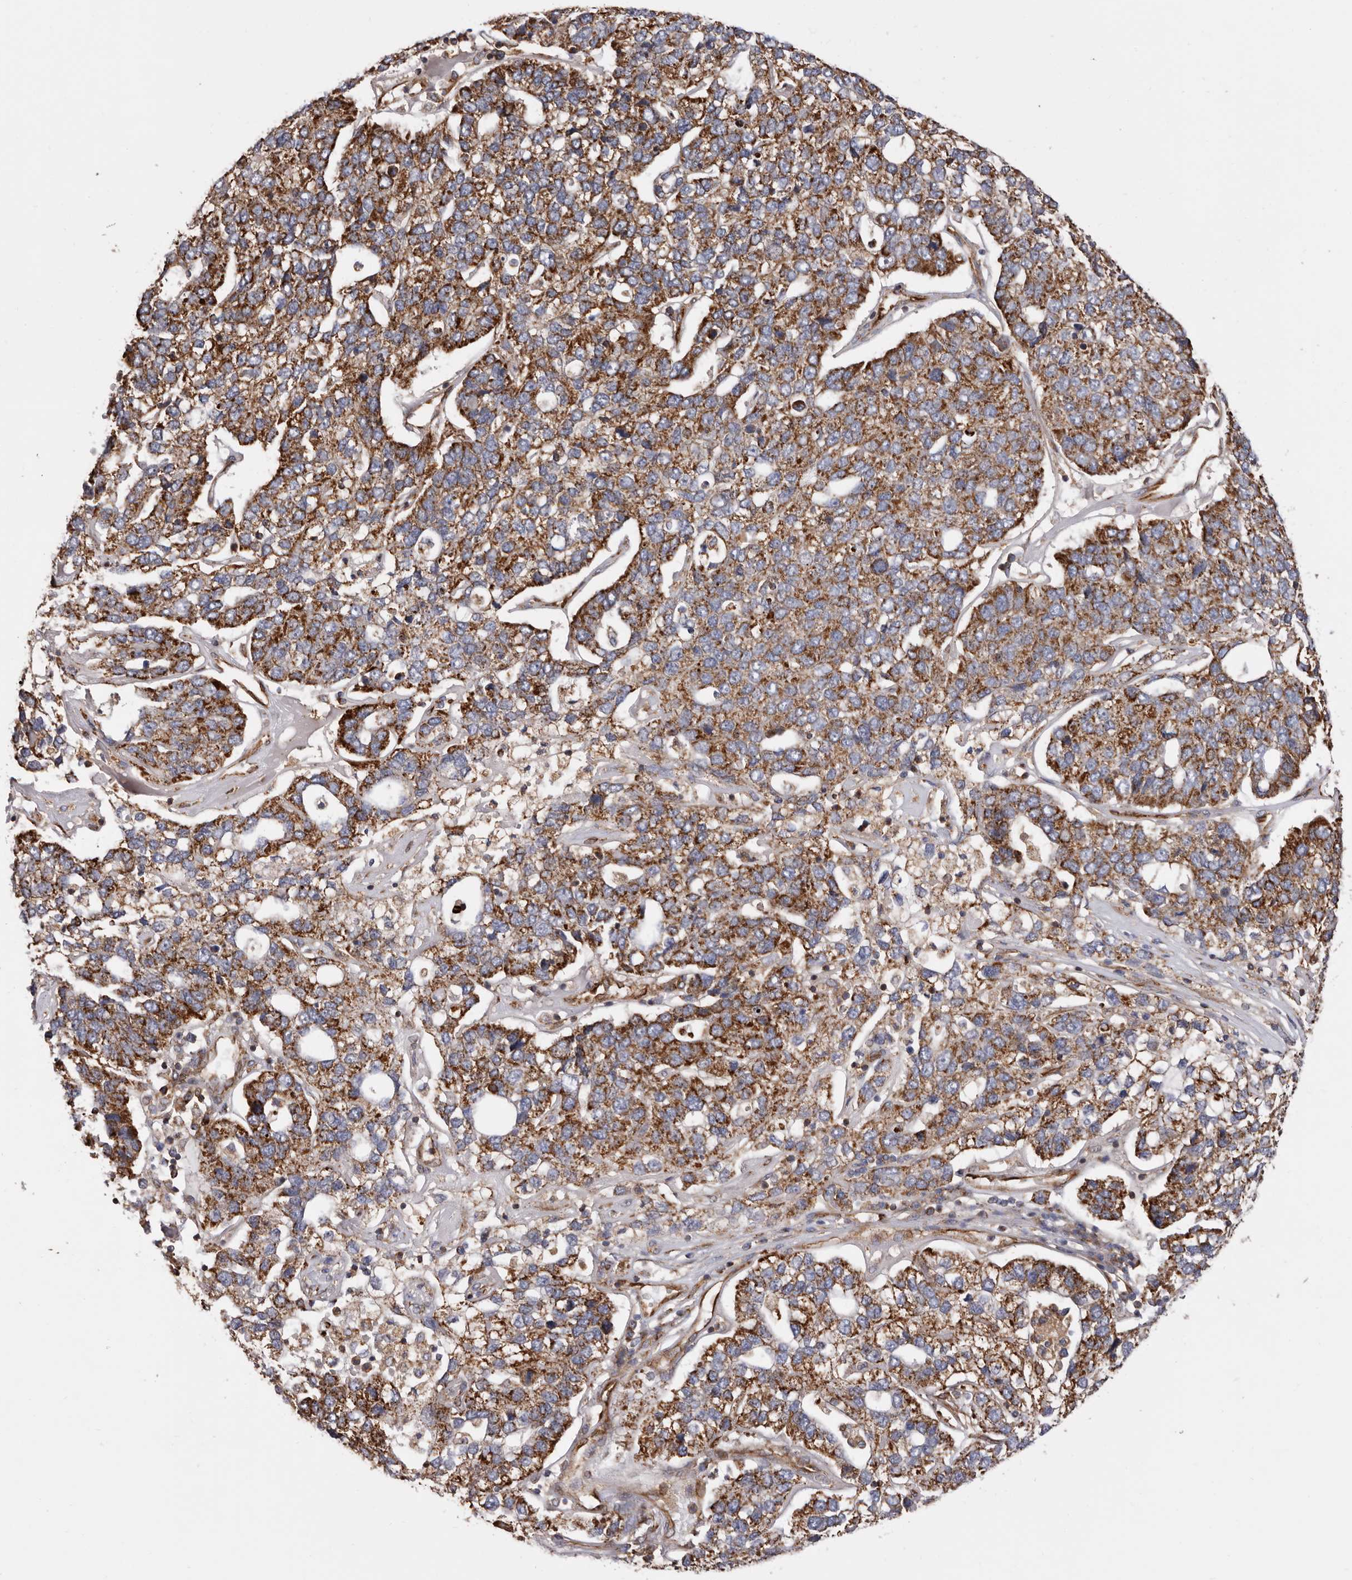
{"staining": {"intensity": "strong", "quantity": ">75%", "location": "cytoplasmic/membranous"}, "tissue": "pancreatic cancer", "cell_type": "Tumor cells", "image_type": "cancer", "snomed": [{"axis": "morphology", "description": "Adenocarcinoma, NOS"}, {"axis": "topography", "description": "Pancreas"}], "caption": "This is an image of immunohistochemistry staining of pancreatic cancer (adenocarcinoma), which shows strong expression in the cytoplasmic/membranous of tumor cells.", "gene": "COQ8B", "patient": {"sex": "female", "age": 61}}